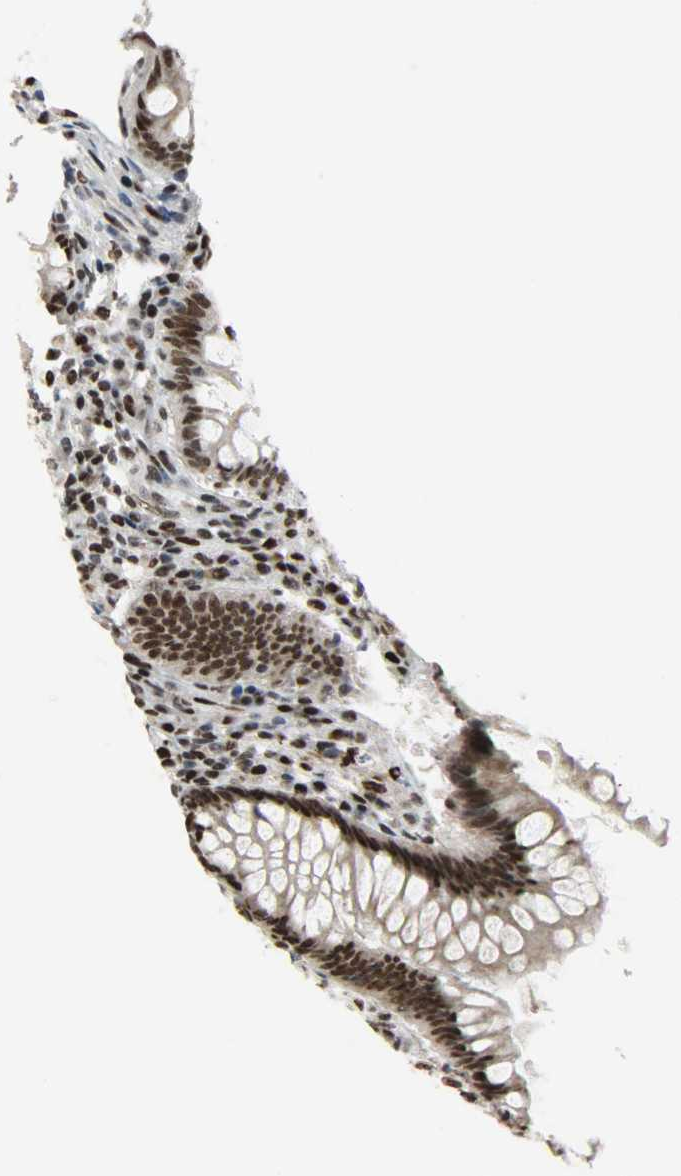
{"staining": {"intensity": "strong", "quantity": ">75%", "location": "cytoplasmic/membranous,nuclear"}, "tissue": "appendix", "cell_type": "Glandular cells", "image_type": "normal", "snomed": [{"axis": "morphology", "description": "Normal tissue, NOS"}, {"axis": "topography", "description": "Appendix"}], "caption": "Glandular cells exhibit high levels of strong cytoplasmic/membranous,nuclear positivity in approximately >75% of cells in unremarkable human appendix. Immunohistochemistry stains the protein in brown and the nuclei are stained blue.", "gene": "SNAI1", "patient": {"sex": "female", "age": 66}}